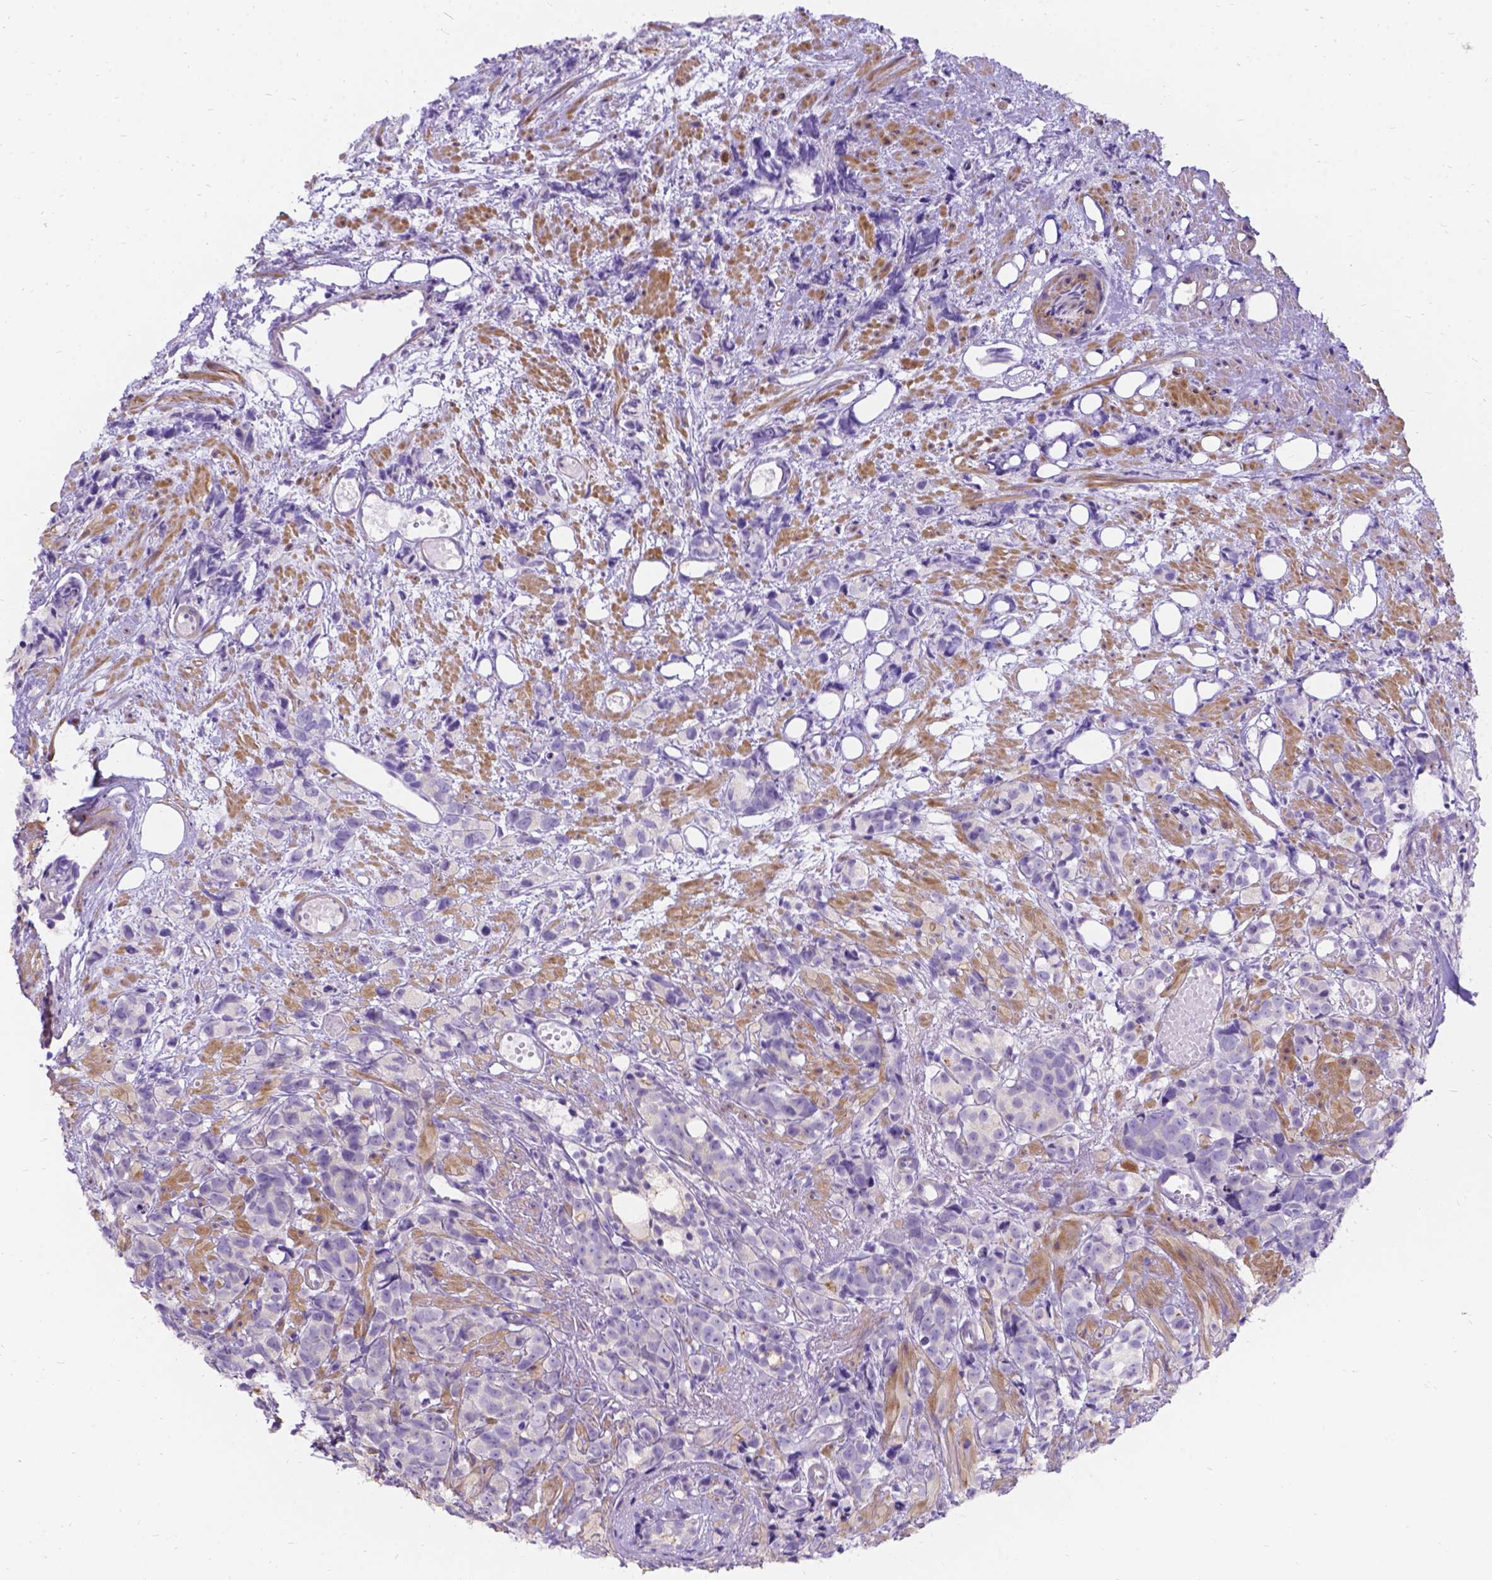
{"staining": {"intensity": "negative", "quantity": "none", "location": "none"}, "tissue": "prostate cancer", "cell_type": "Tumor cells", "image_type": "cancer", "snomed": [{"axis": "morphology", "description": "Adenocarcinoma, High grade"}, {"axis": "topography", "description": "Prostate"}], "caption": "High power microscopy image of an immunohistochemistry (IHC) histopathology image of adenocarcinoma (high-grade) (prostate), revealing no significant staining in tumor cells. (DAB (3,3'-diaminobenzidine) IHC with hematoxylin counter stain).", "gene": "PALS1", "patient": {"sex": "male", "age": 81}}